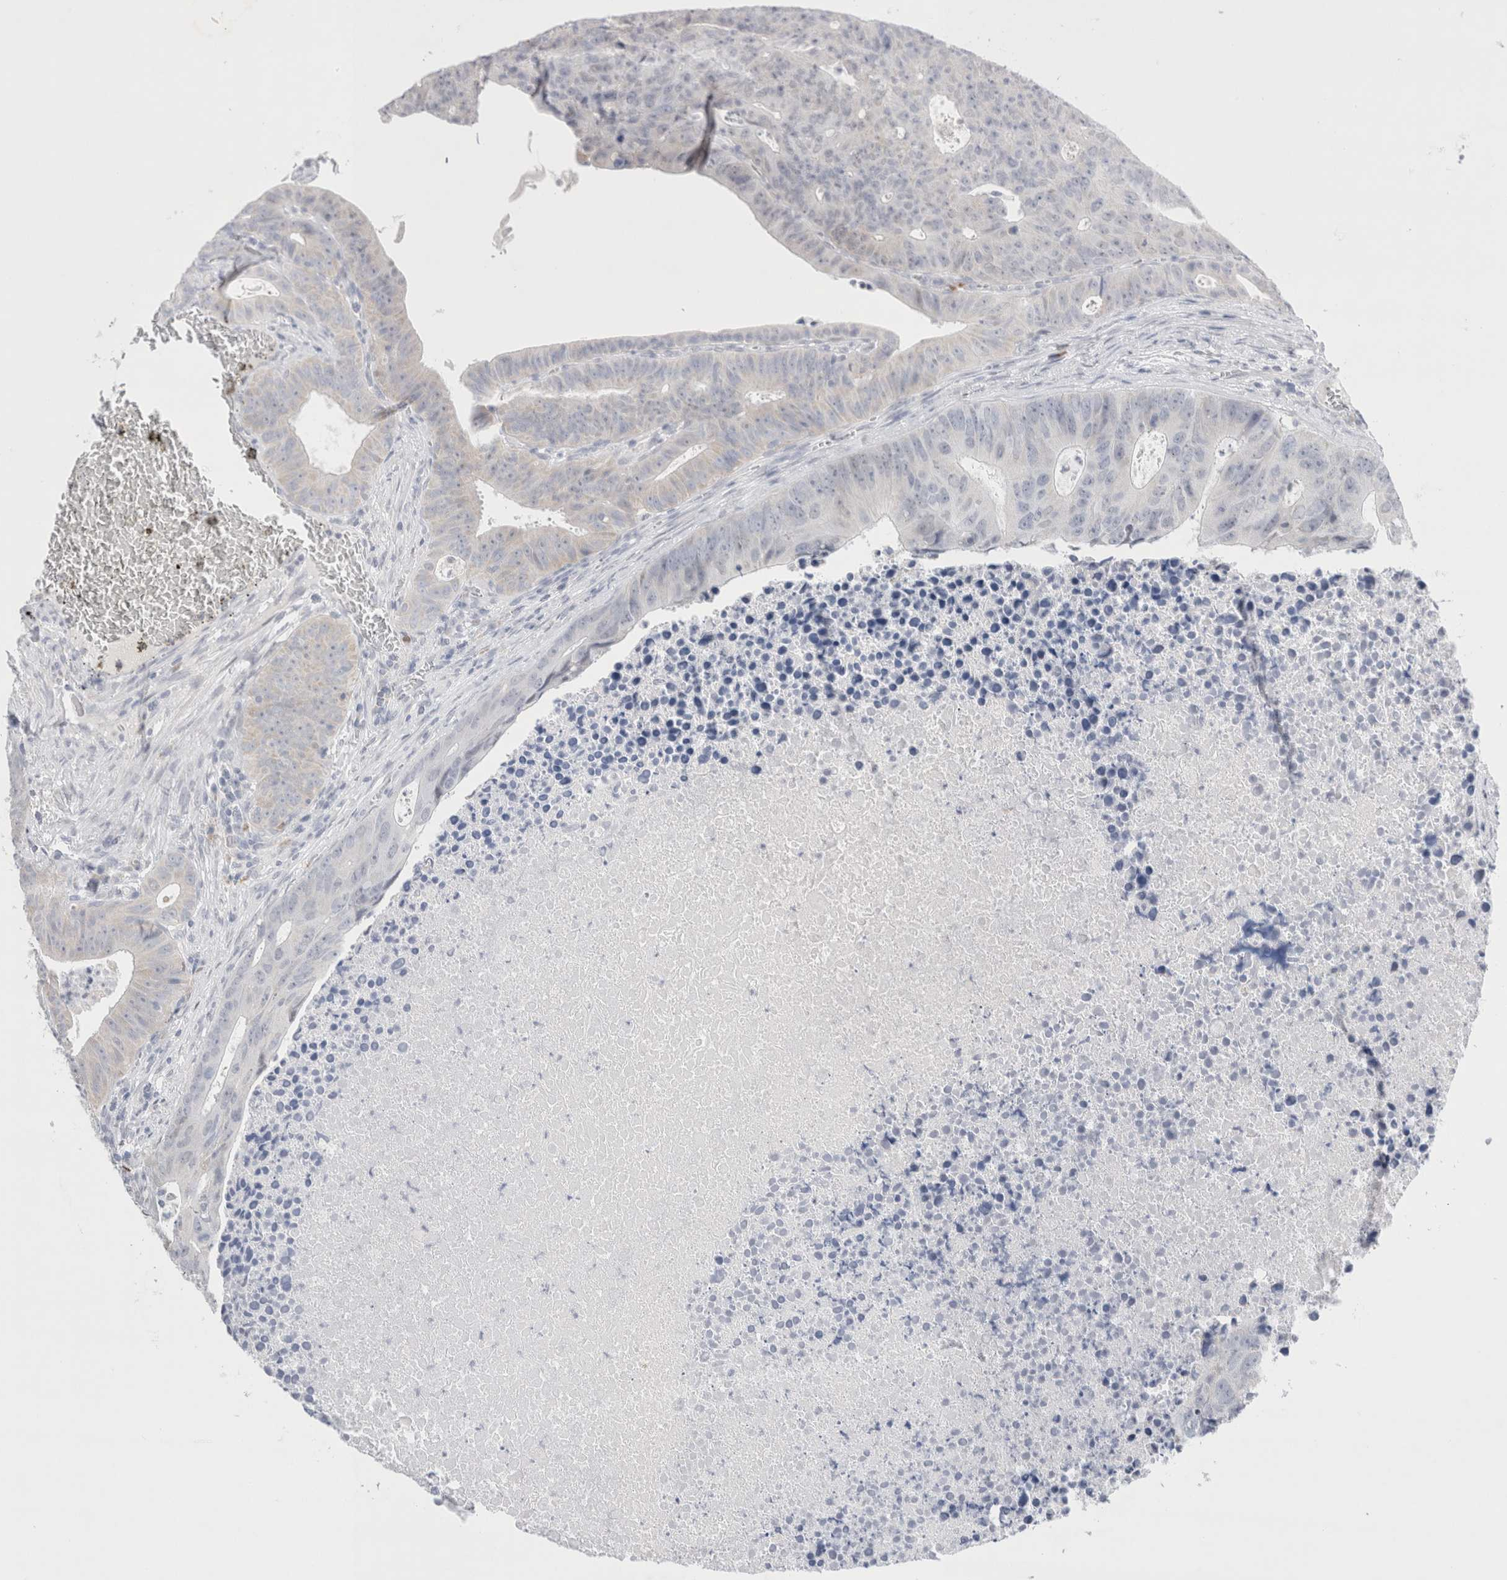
{"staining": {"intensity": "negative", "quantity": "none", "location": "none"}, "tissue": "colorectal cancer", "cell_type": "Tumor cells", "image_type": "cancer", "snomed": [{"axis": "morphology", "description": "Adenocarcinoma, NOS"}, {"axis": "topography", "description": "Colon"}], "caption": "An image of human colorectal cancer (adenocarcinoma) is negative for staining in tumor cells.", "gene": "SLC22A12", "patient": {"sex": "male", "age": 87}}